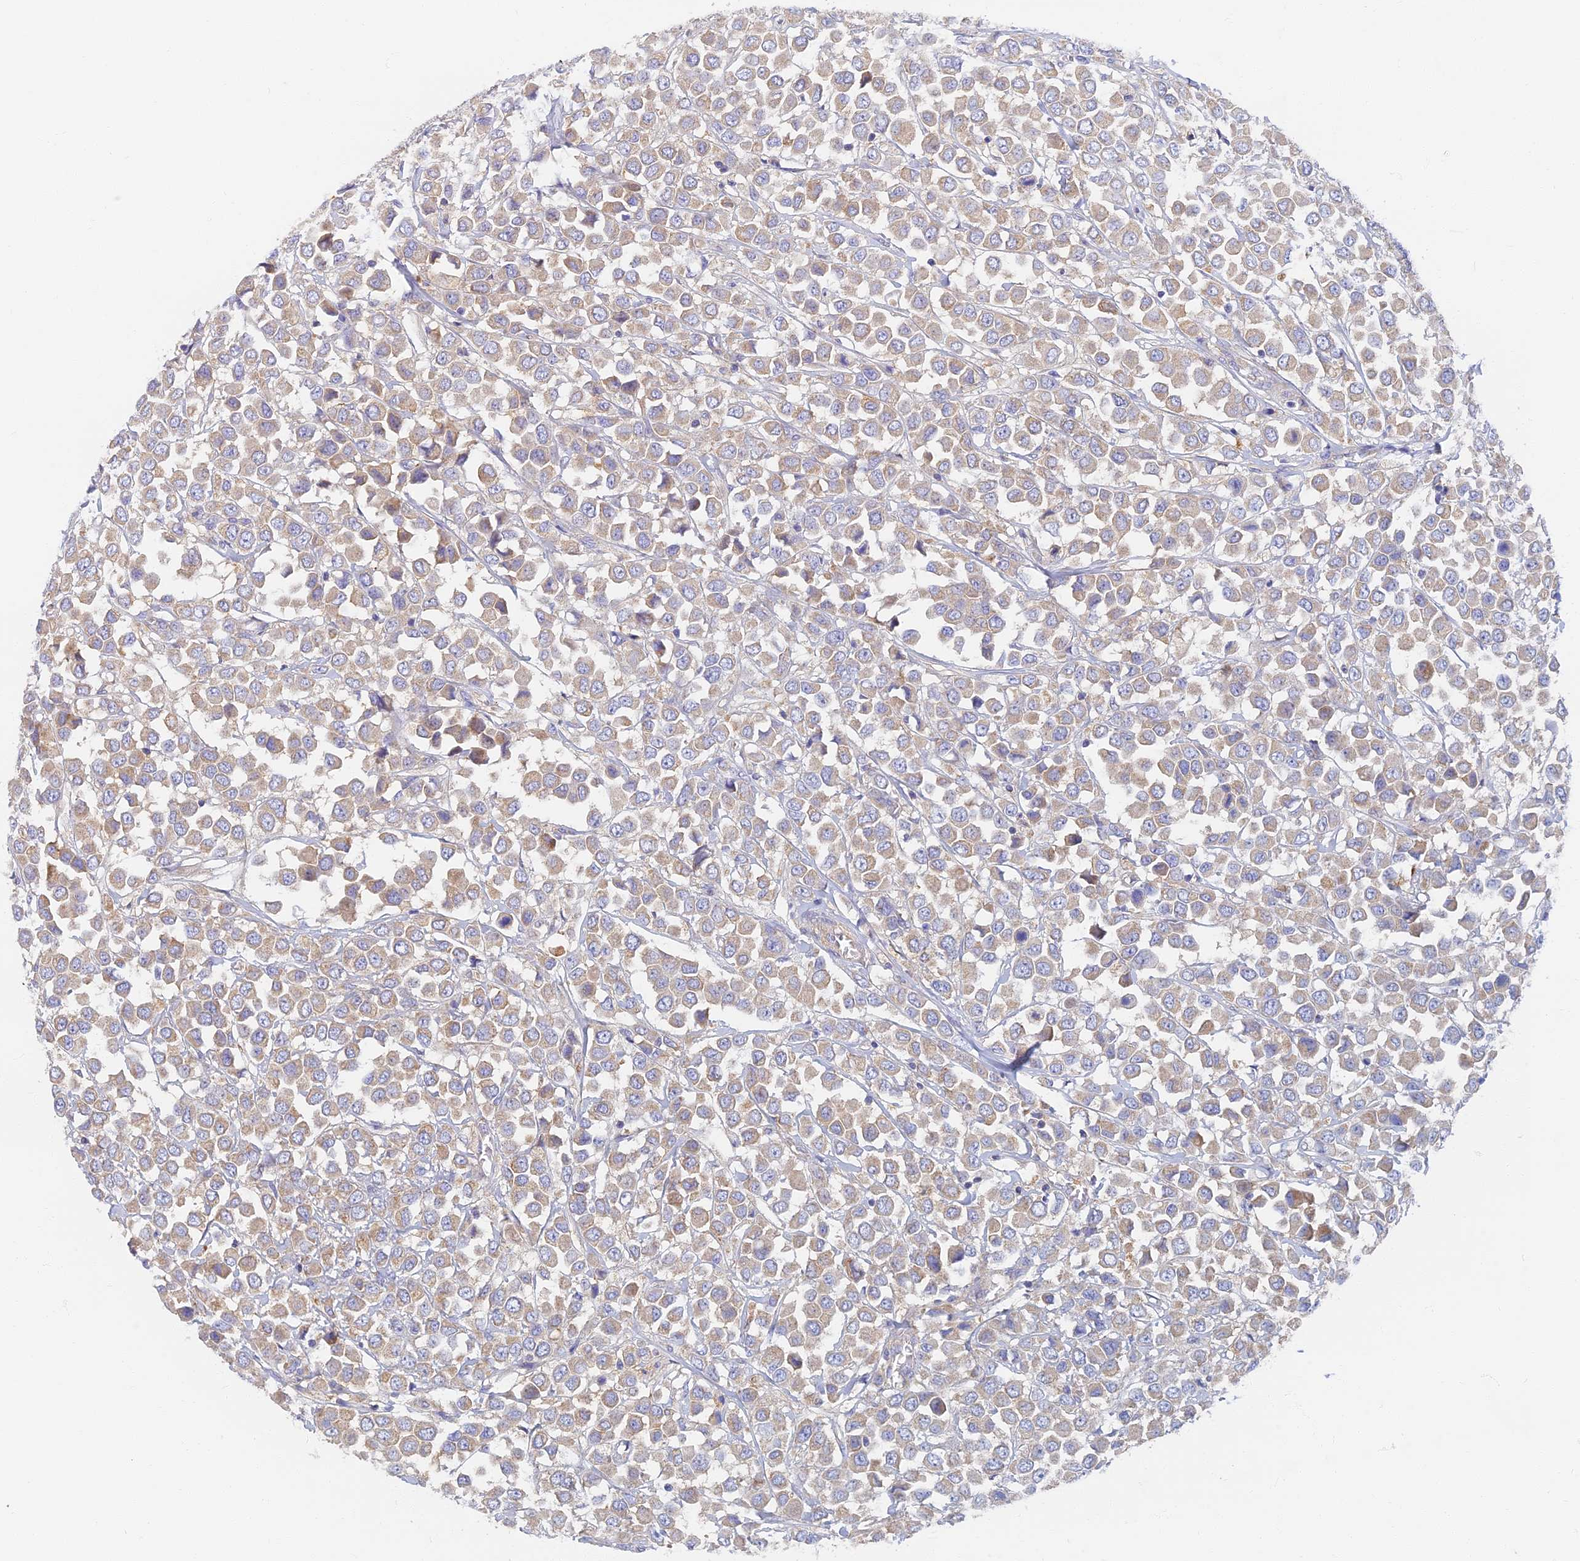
{"staining": {"intensity": "weak", "quantity": ">75%", "location": "cytoplasmic/membranous"}, "tissue": "breast cancer", "cell_type": "Tumor cells", "image_type": "cancer", "snomed": [{"axis": "morphology", "description": "Duct carcinoma"}, {"axis": "topography", "description": "Breast"}], "caption": "Breast infiltrating ductal carcinoma stained with immunohistochemistry (IHC) displays weak cytoplasmic/membranous positivity in about >75% of tumor cells.", "gene": "TMEM44", "patient": {"sex": "female", "age": 61}}